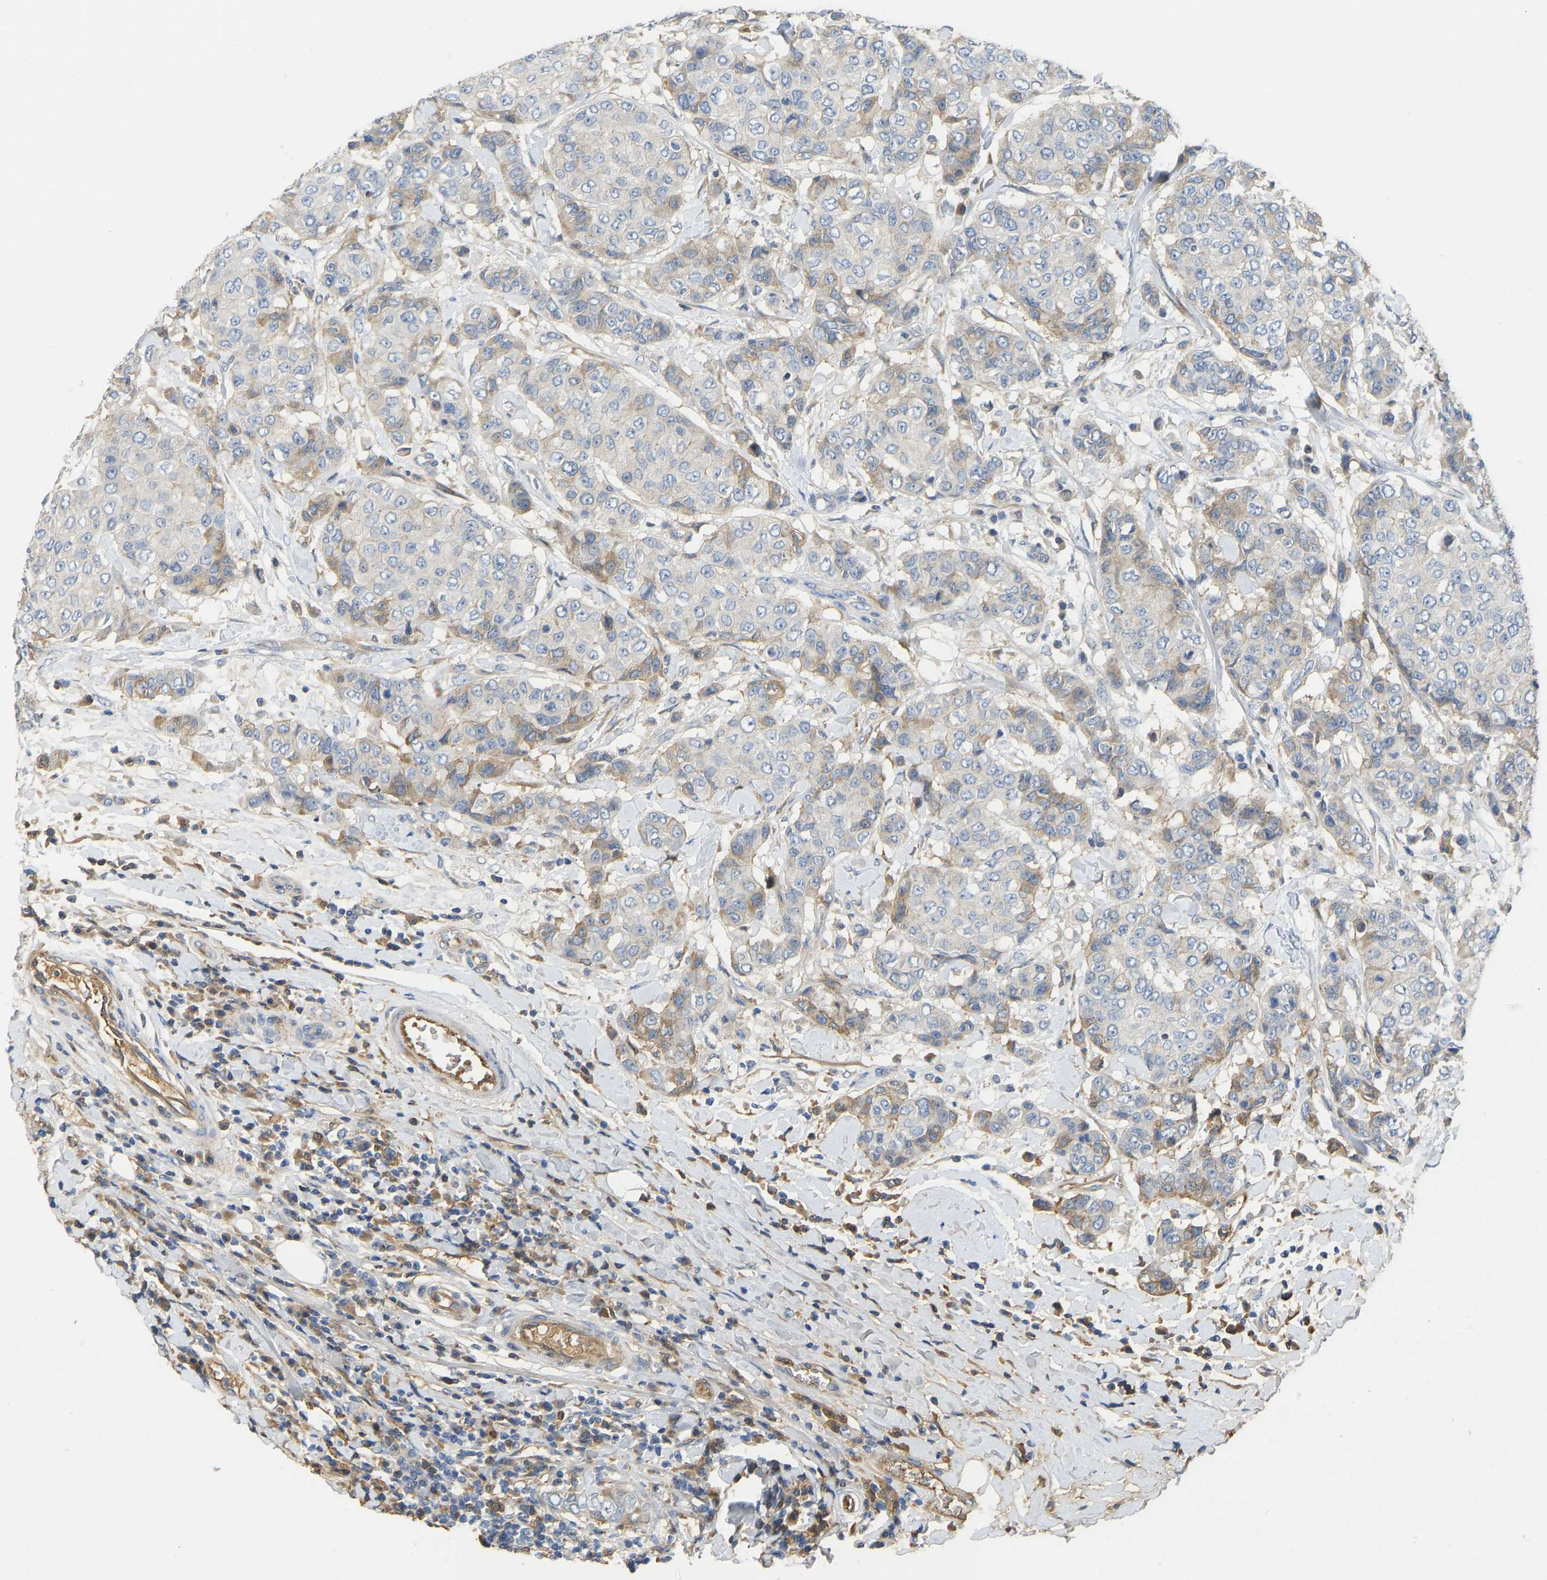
{"staining": {"intensity": "moderate", "quantity": "<25%", "location": "cytoplasmic/membranous"}, "tissue": "breast cancer", "cell_type": "Tumor cells", "image_type": "cancer", "snomed": [{"axis": "morphology", "description": "Duct carcinoma"}, {"axis": "topography", "description": "Breast"}], "caption": "Tumor cells demonstrate low levels of moderate cytoplasmic/membranous staining in approximately <25% of cells in human breast cancer (invasive ductal carcinoma). The staining was performed using DAB, with brown indicating positive protein expression. Nuclei are stained blue with hematoxylin.", "gene": "VCPKMT", "patient": {"sex": "female", "age": 27}}